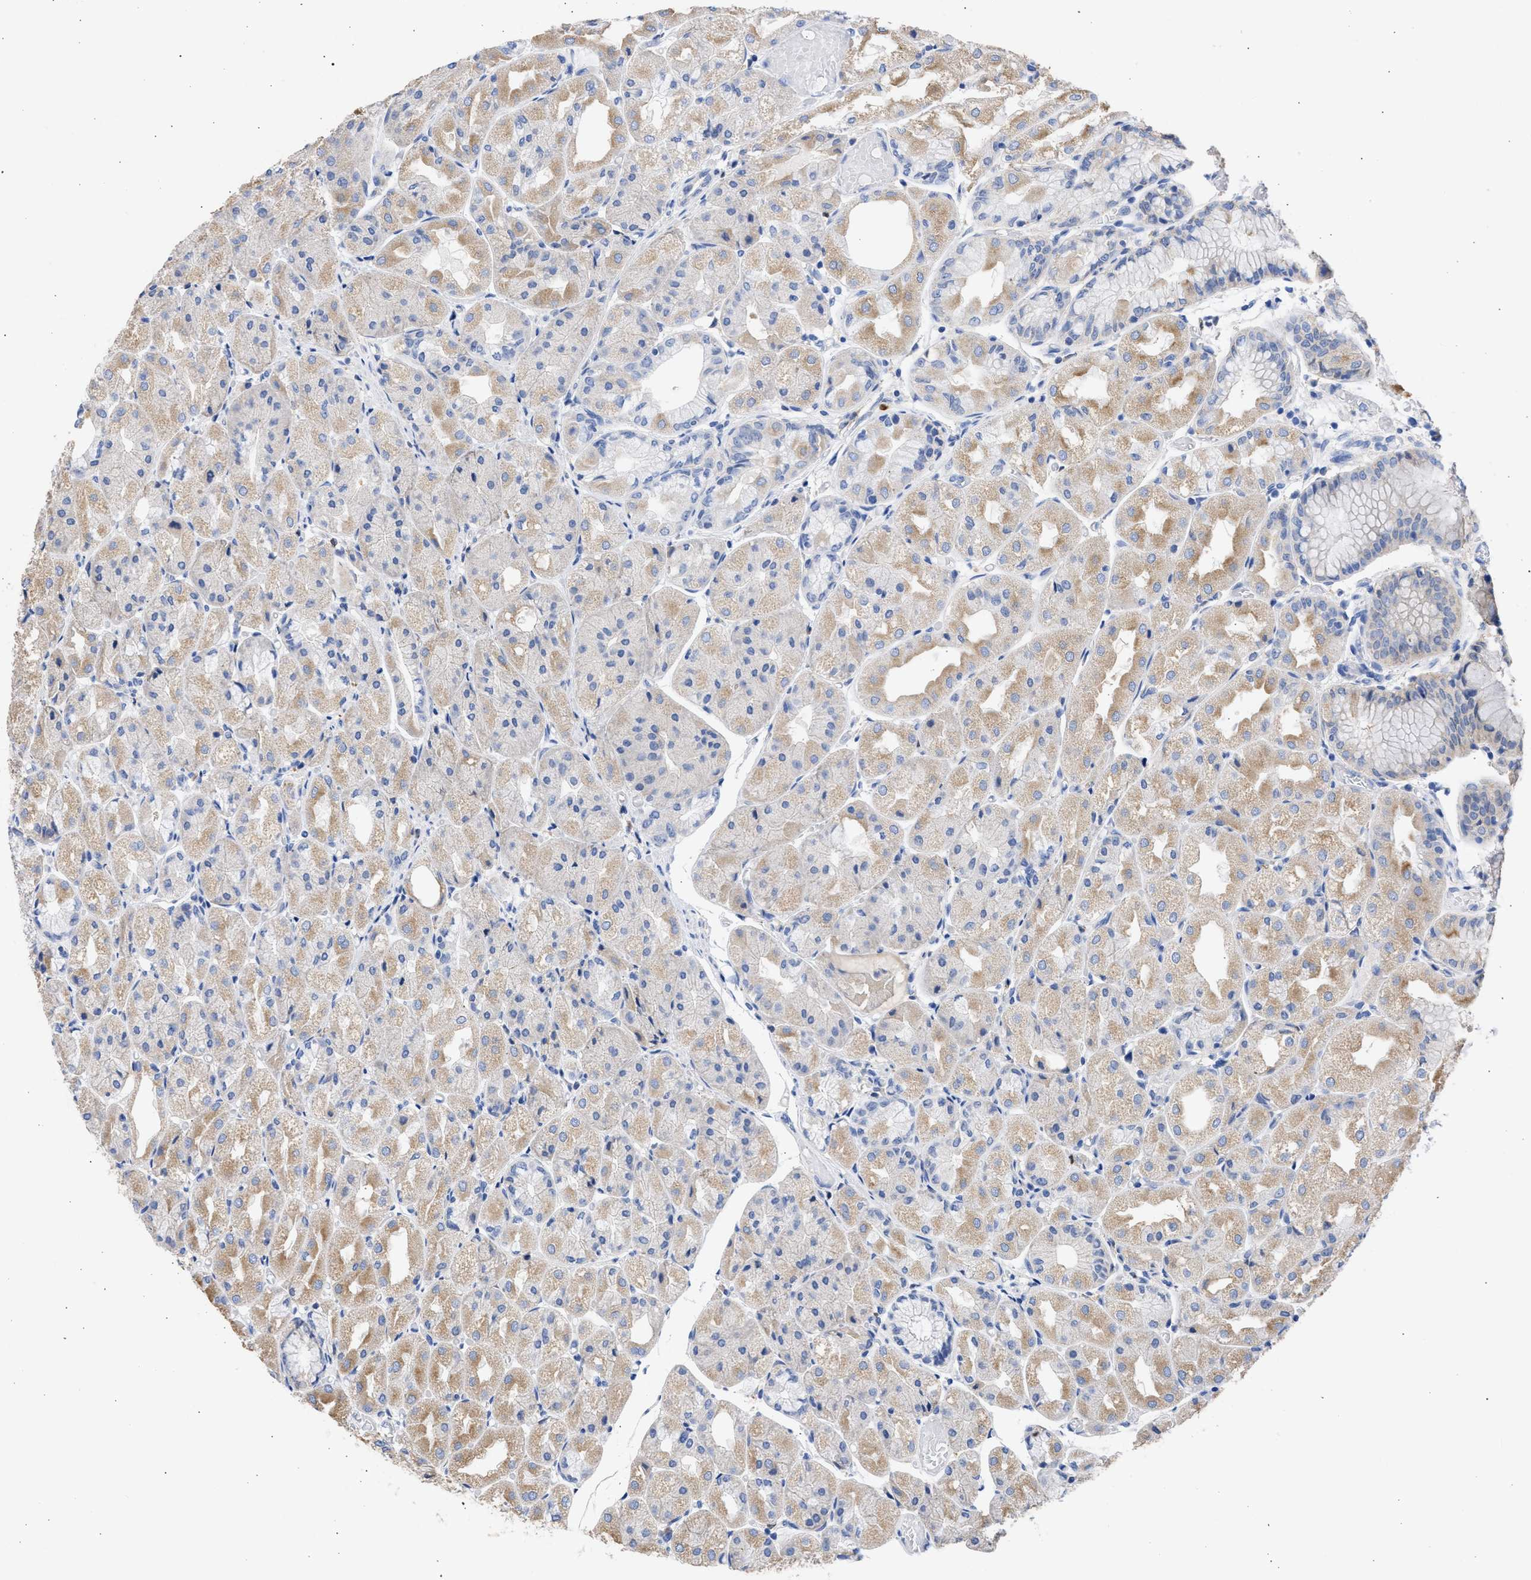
{"staining": {"intensity": "weak", "quantity": "25%-75%", "location": "cytoplasmic/membranous"}, "tissue": "stomach", "cell_type": "Glandular cells", "image_type": "normal", "snomed": [{"axis": "morphology", "description": "Normal tissue, NOS"}, {"axis": "topography", "description": "Stomach, upper"}], "caption": "High-power microscopy captured an IHC micrograph of benign stomach, revealing weak cytoplasmic/membranous expression in approximately 25%-75% of glandular cells. The protein is stained brown, and the nuclei are stained in blue (DAB IHC with brightfield microscopy, high magnification).", "gene": "RSPH1", "patient": {"sex": "male", "age": 72}}